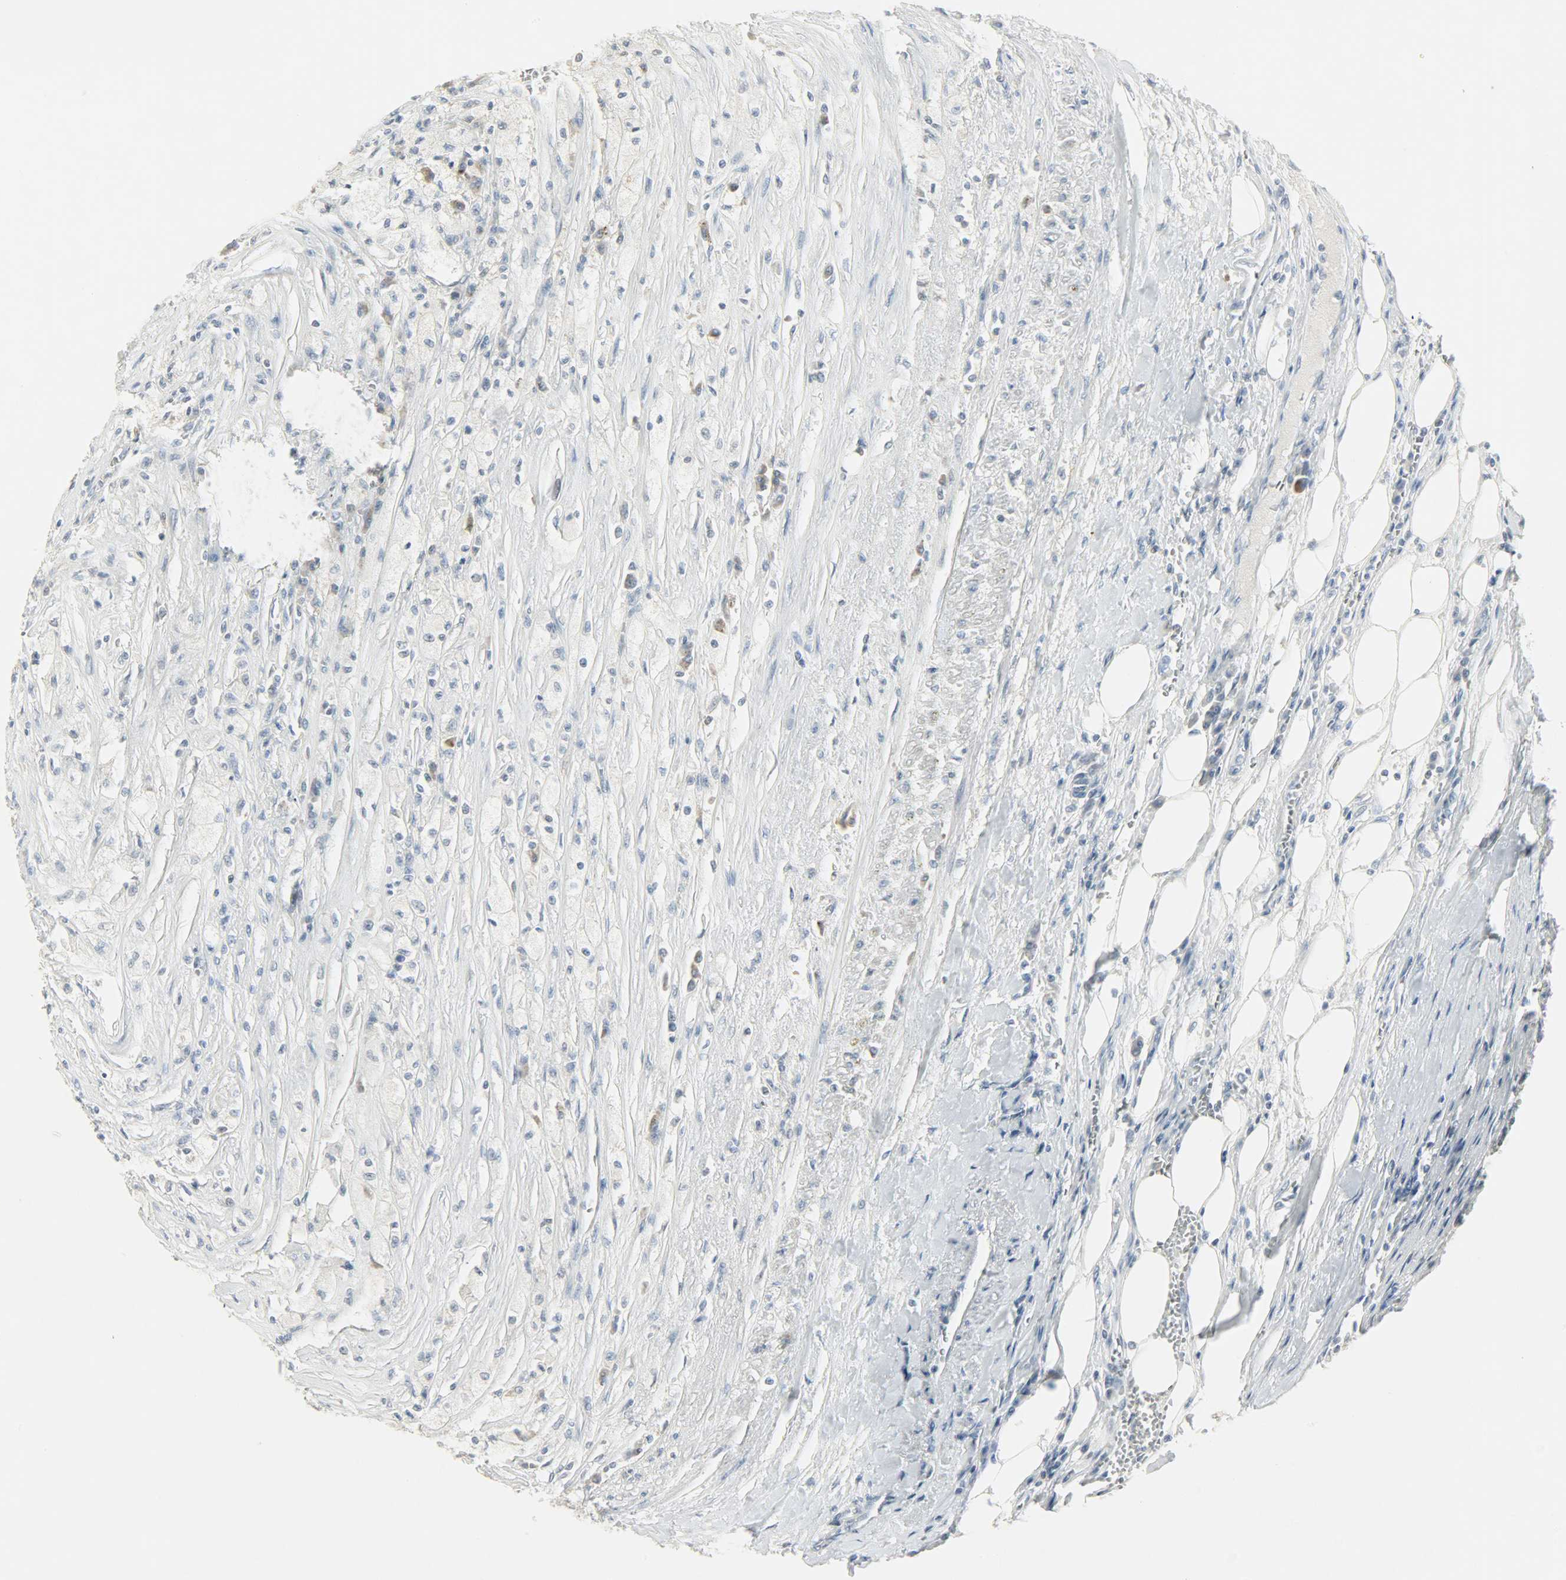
{"staining": {"intensity": "negative", "quantity": "none", "location": "none"}, "tissue": "renal cancer", "cell_type": "Tumor cells", "image_type": "cancer", "snomed": [{"axis": "morphology", "description": "Normal tissue, NOS"}, {"axis": "morphology", "description": "Adenocarcinoma, NOS"}, {"axis": "topography", "description": "Kidney"}], "caption": "This is an immunohistochemistry photomicrograph of renal adenocarcinoma. There is no expression in tumor cells.", "gene": "CAMK4", "patient": {"sex": "male", "age": 71}}